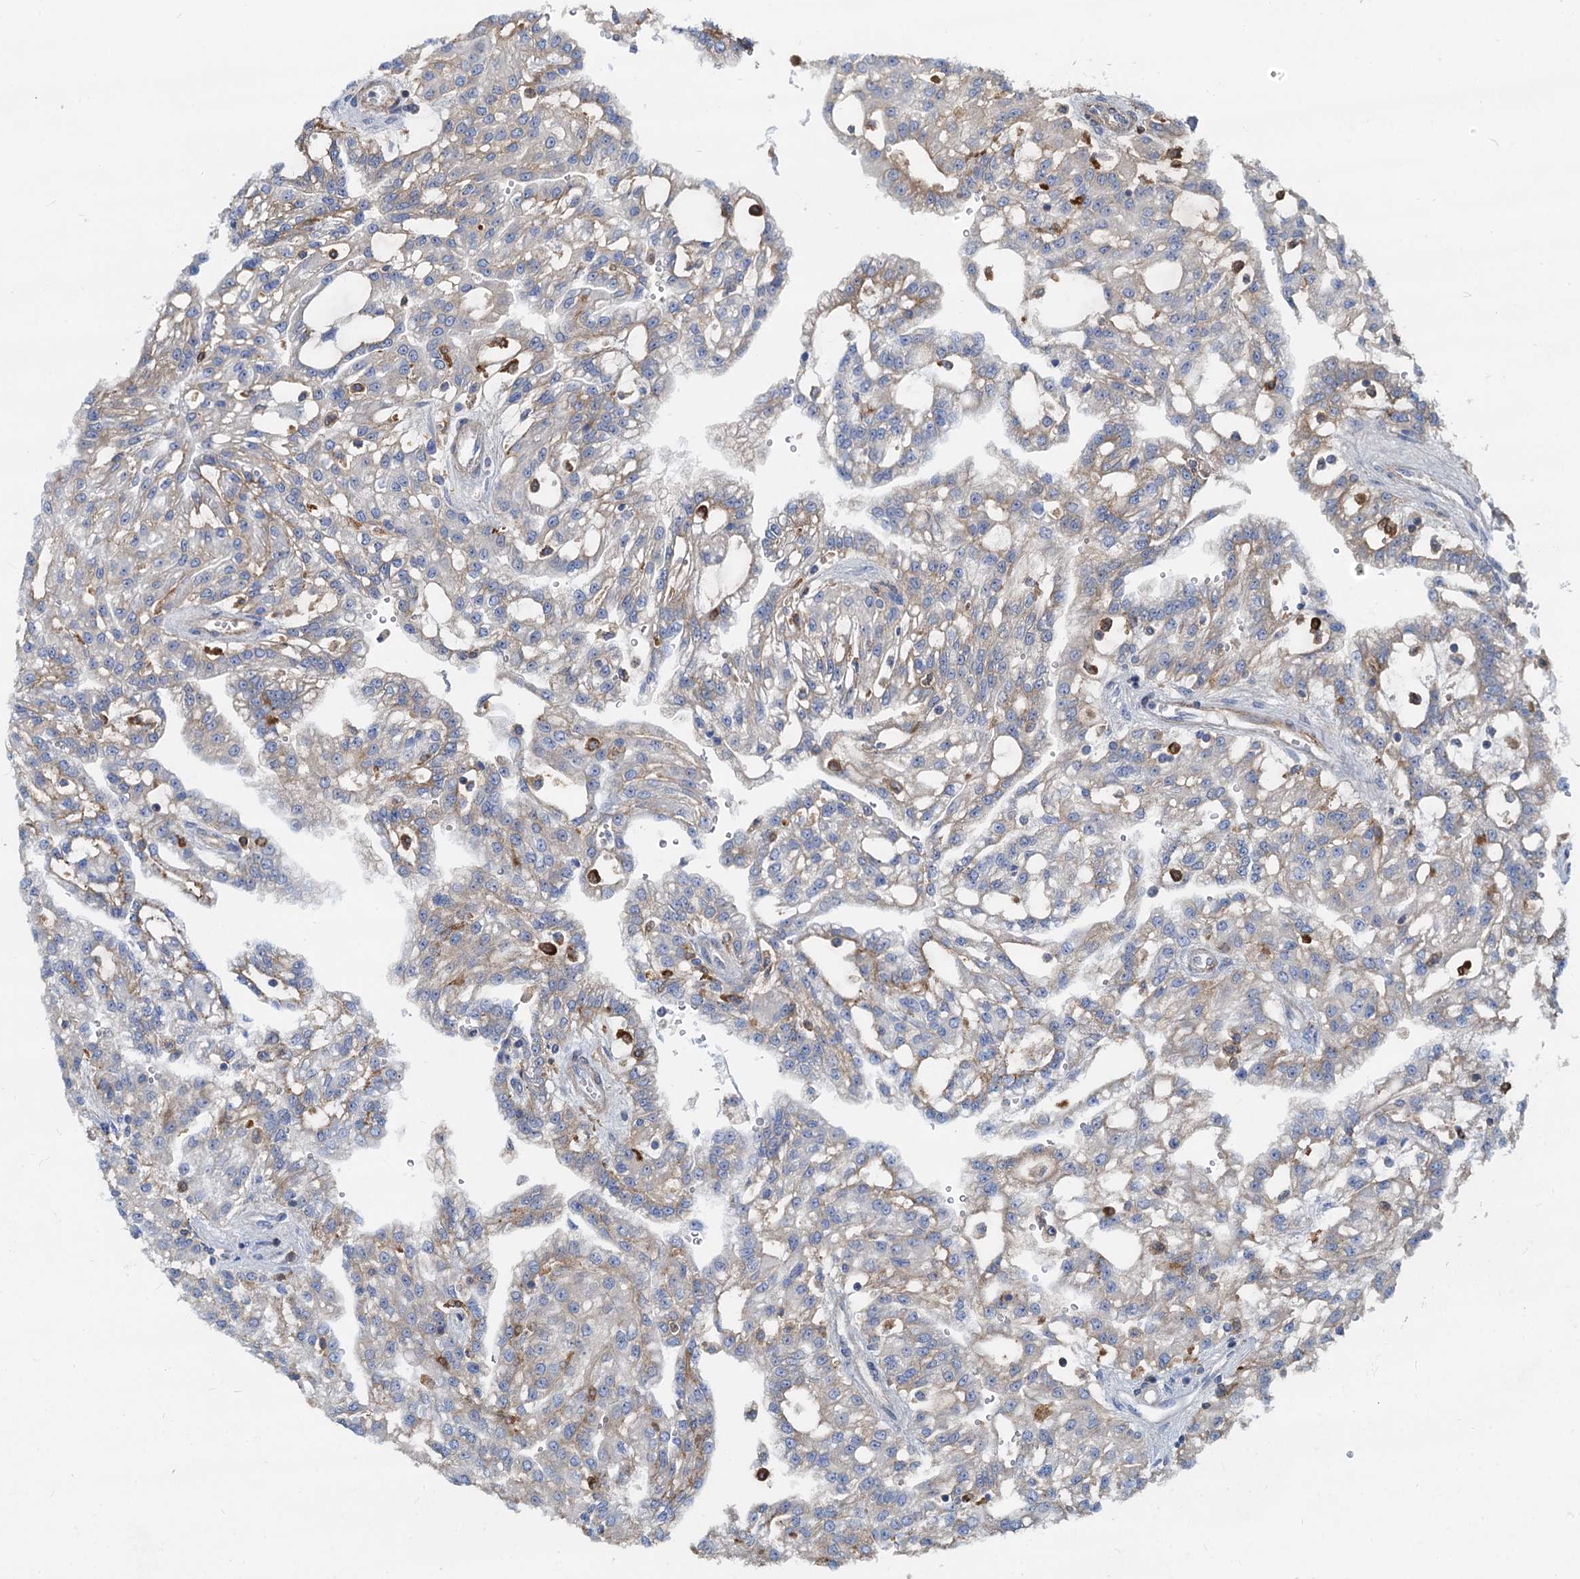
{"staining": {"intensity": "weak", "quantity": "<25%", "location": "cytoplasmic/membranous"}, "tissue": "renal cancer", "cell_type": "Tumor cells", "image_type": "cancer", "snomed": [{"axis": "morphology", "description": "Adenocarcinoma, NOS"}, {"axis": "topography", "description": "Kidney"}], "caption": "Renal adenocarcinoma was stained to show a protein in brown. There is no significant staining in tumor cells. The staining is performed using DAB brown chromogen with nuclei counter-stained in using hematoxylin.", "gene": "LNX2", "patient": {"sex": "male", "age": 63}}